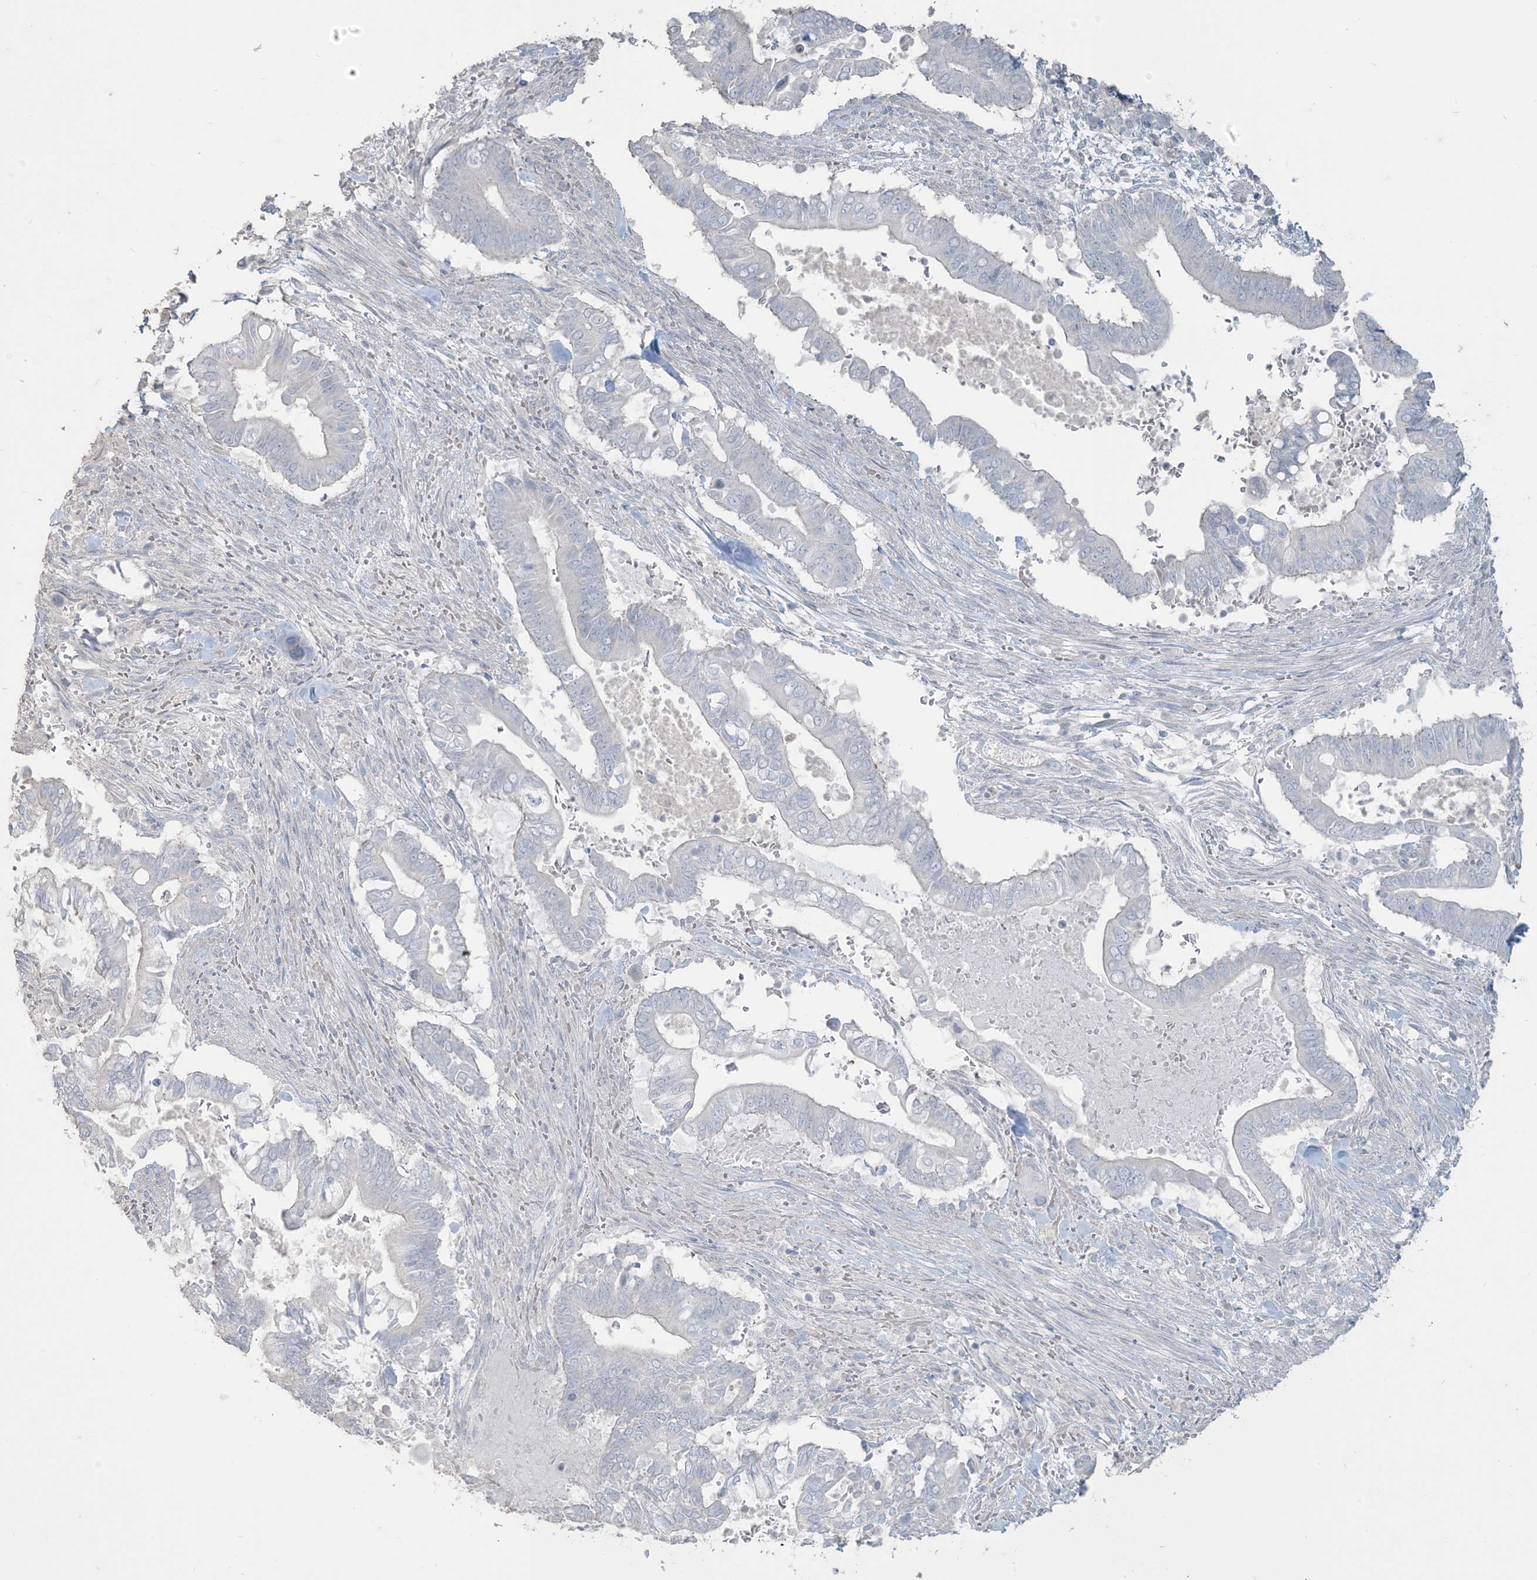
{"staining": {"intensity": "negative", "quantity": "none", "location": "none"}, "tissue": "pancreatic cancer", "cell_type": "Tumor cells", "image_type": "cancer", "snomed": [{"axis": "morphology", "description": "Adenocarcinoma, NOS"}, {"axis": "topography", "description": "Pancreas"}], "caption": "Pancreatic cancer (adenocarcinoma) was stained to show a protein in brown. There is no significant expression in tumor cells.", "gene": "NPHS2", "patient": {"sex": "male", "age": 68}}